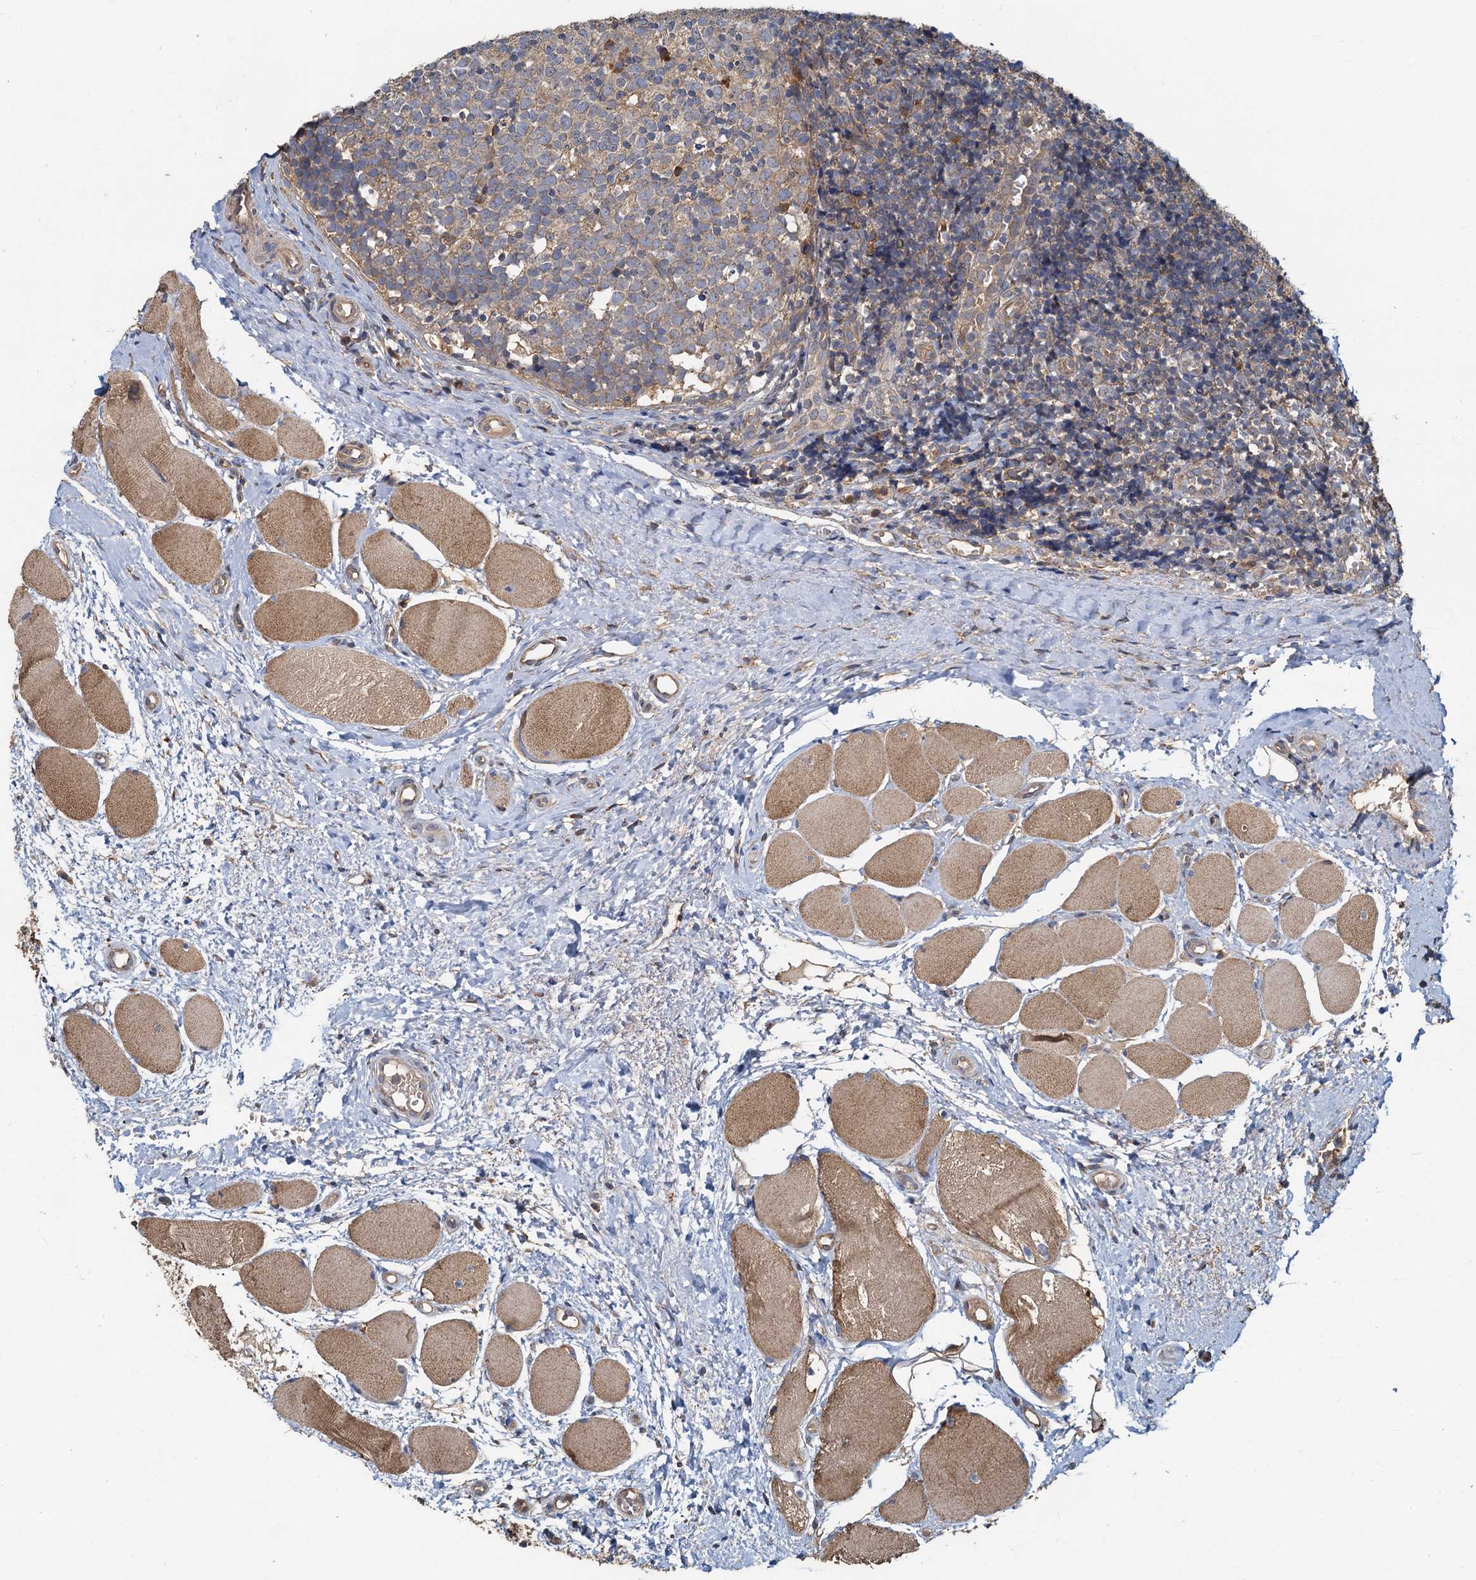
{"staining": {"intensity": "weak", "quantity": "25%-75%", "location": "cytoplasmic/membranous"}, "tissue": "tonsil", "cell_type": "Germinal center cells", "image_type": "normal", "snomed": [{"axis": "morphology", "description": "Normal tissue, NOS"}, {"axis": "topography", "description": "Tonsil"}], "caption": "High-magnification brightfield microscopy of normal tonsil stained with DAB (brown) and counterstained with hematoxylin (blue). germinal center cells exhibit weak cytoplasmic/membranous positivity is identified in approximately25%-75% of cells.", "gene": "HYI", "patient": {"sex": "female", "age": 19}}